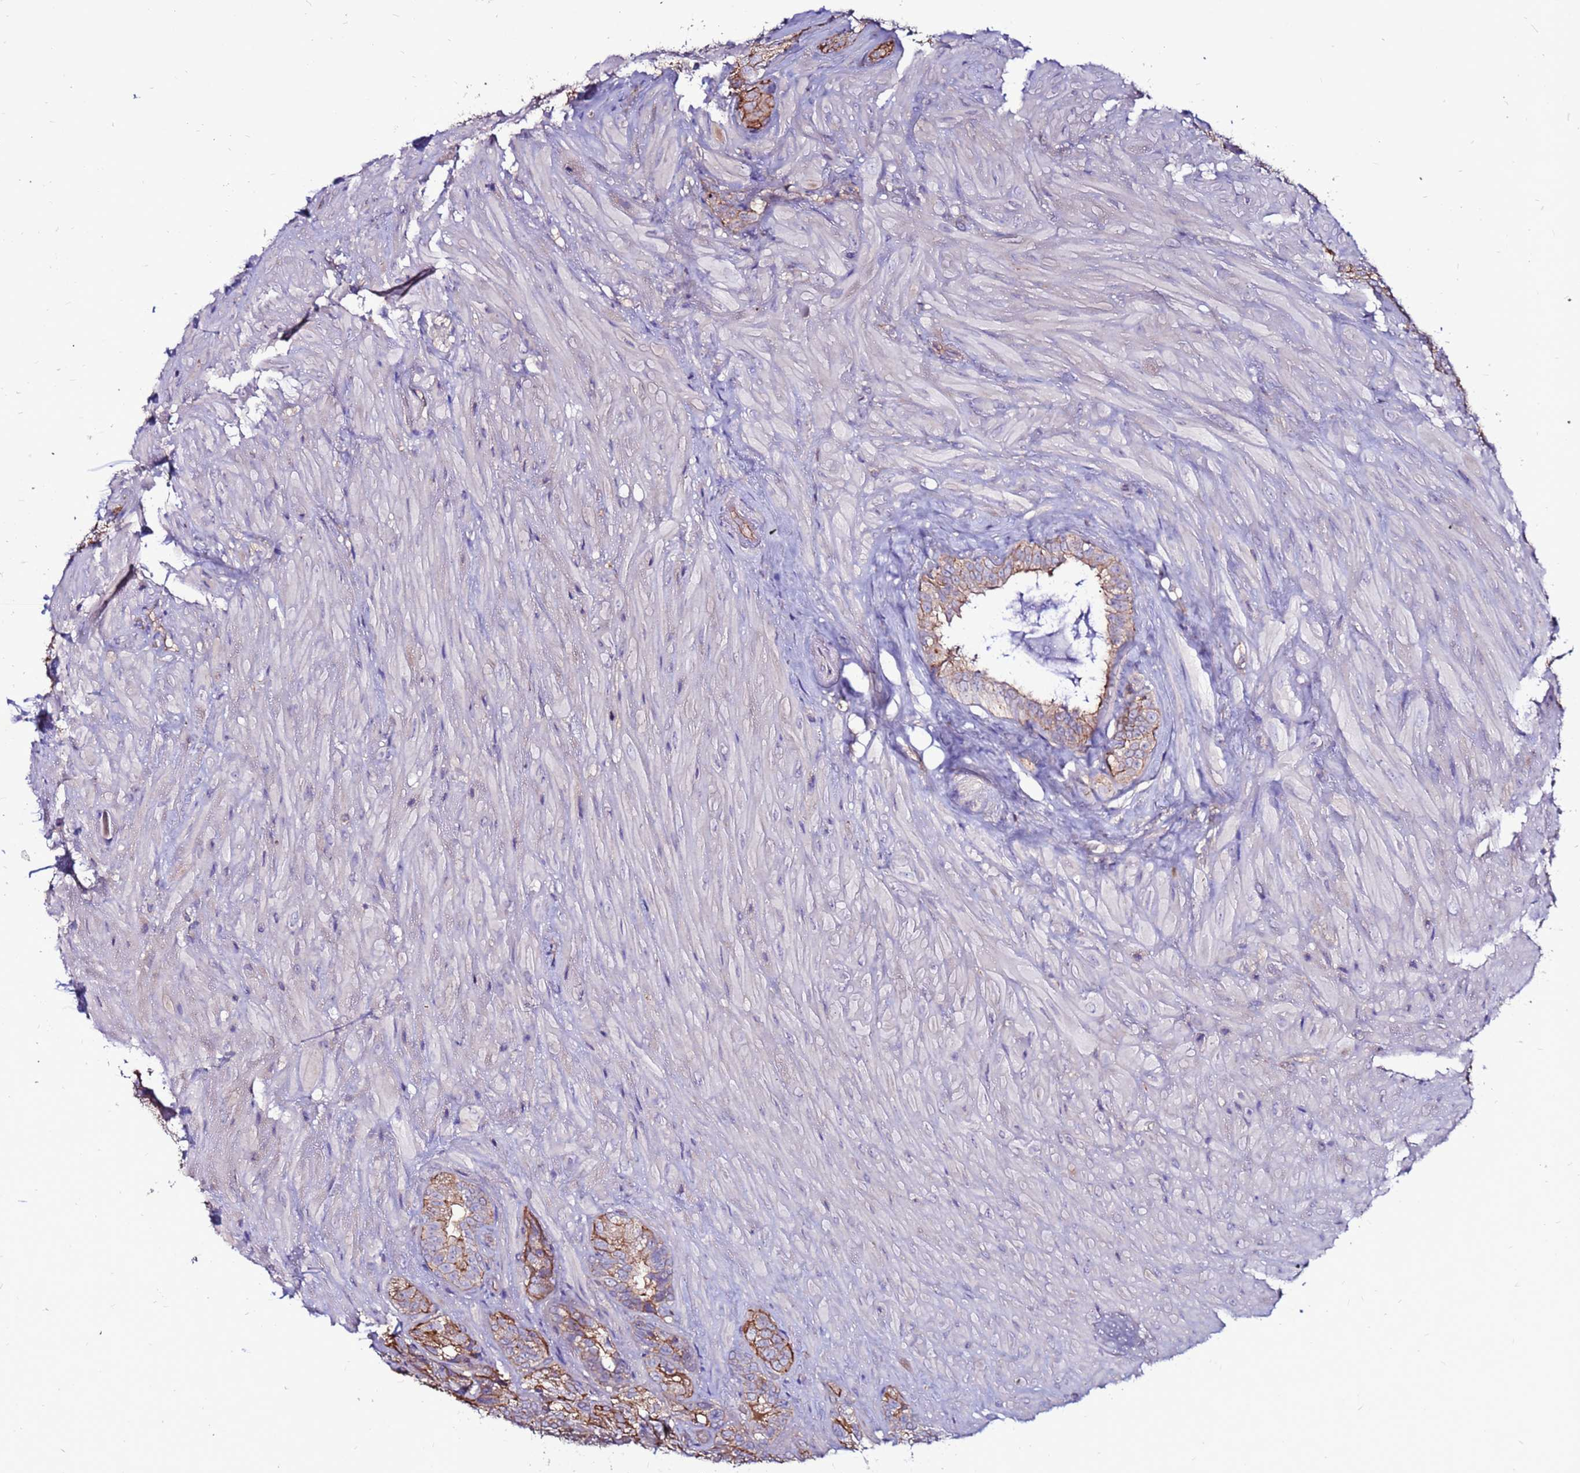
{"staining": {"intensity": "moderate", "quantity": "25%-75%", "location": "cytoplasmic/membranous"}, "tissue": "seminal vesicle", "cell_type": "Glandular cells", "image_type": "normal", "snomed": [{"axis": "morphology", "description": "Normal tissue, NOS"}, {"axis": "topography", "description": "Seminal veicle"}, {"axis": "topography", "description": "Peripheral nerve tissue"}], "caption": "Seminal vesicle stained for a protein (brown) exhibits moderate cytoplasmic/membranous positive expression in approximately 25%-75% of glandular cells.", "gene": "NRN1L", "patient": {"sex": "male", "age": 67}}